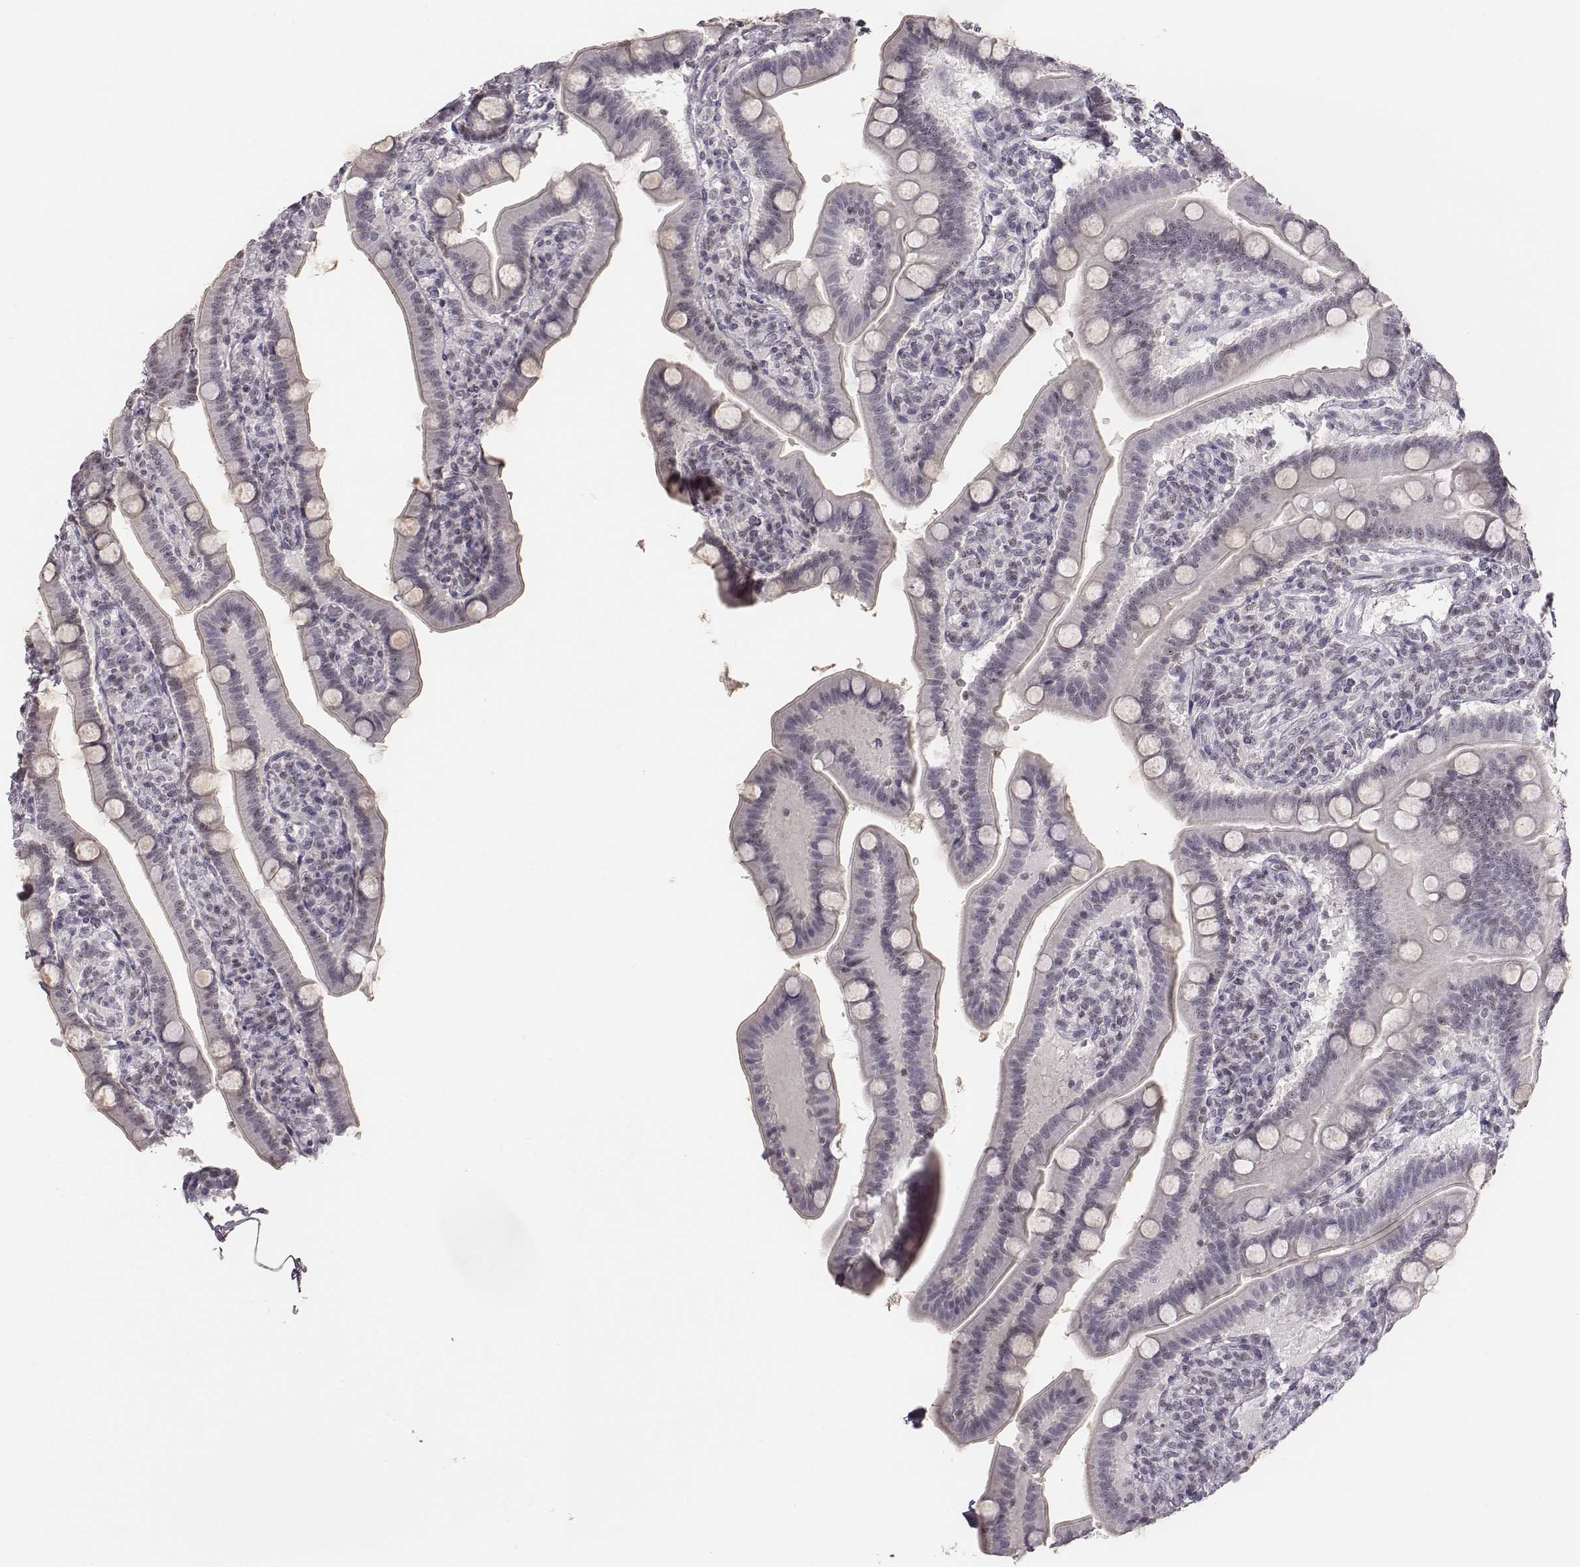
{"staining": {"intensity": "moderate", "quantity": "<25%", "location": "nuclear"}, "tissue": "small intestine", "cell_type": "Glandular cells", "image_type": "normal", "snomed": [{"axis": "morphology", "description": "Normal tissue, NOS"}, {"axis": "topography", "description": "Small intestine"}], "caption": "High-power microscopy captured an IHC photomicrograph of normal small intestine, revealing moderate nuclear staining in about <25% of glandular cells.", "gene": "NIFK", "patient": {"sex": "male", "age": 66}}